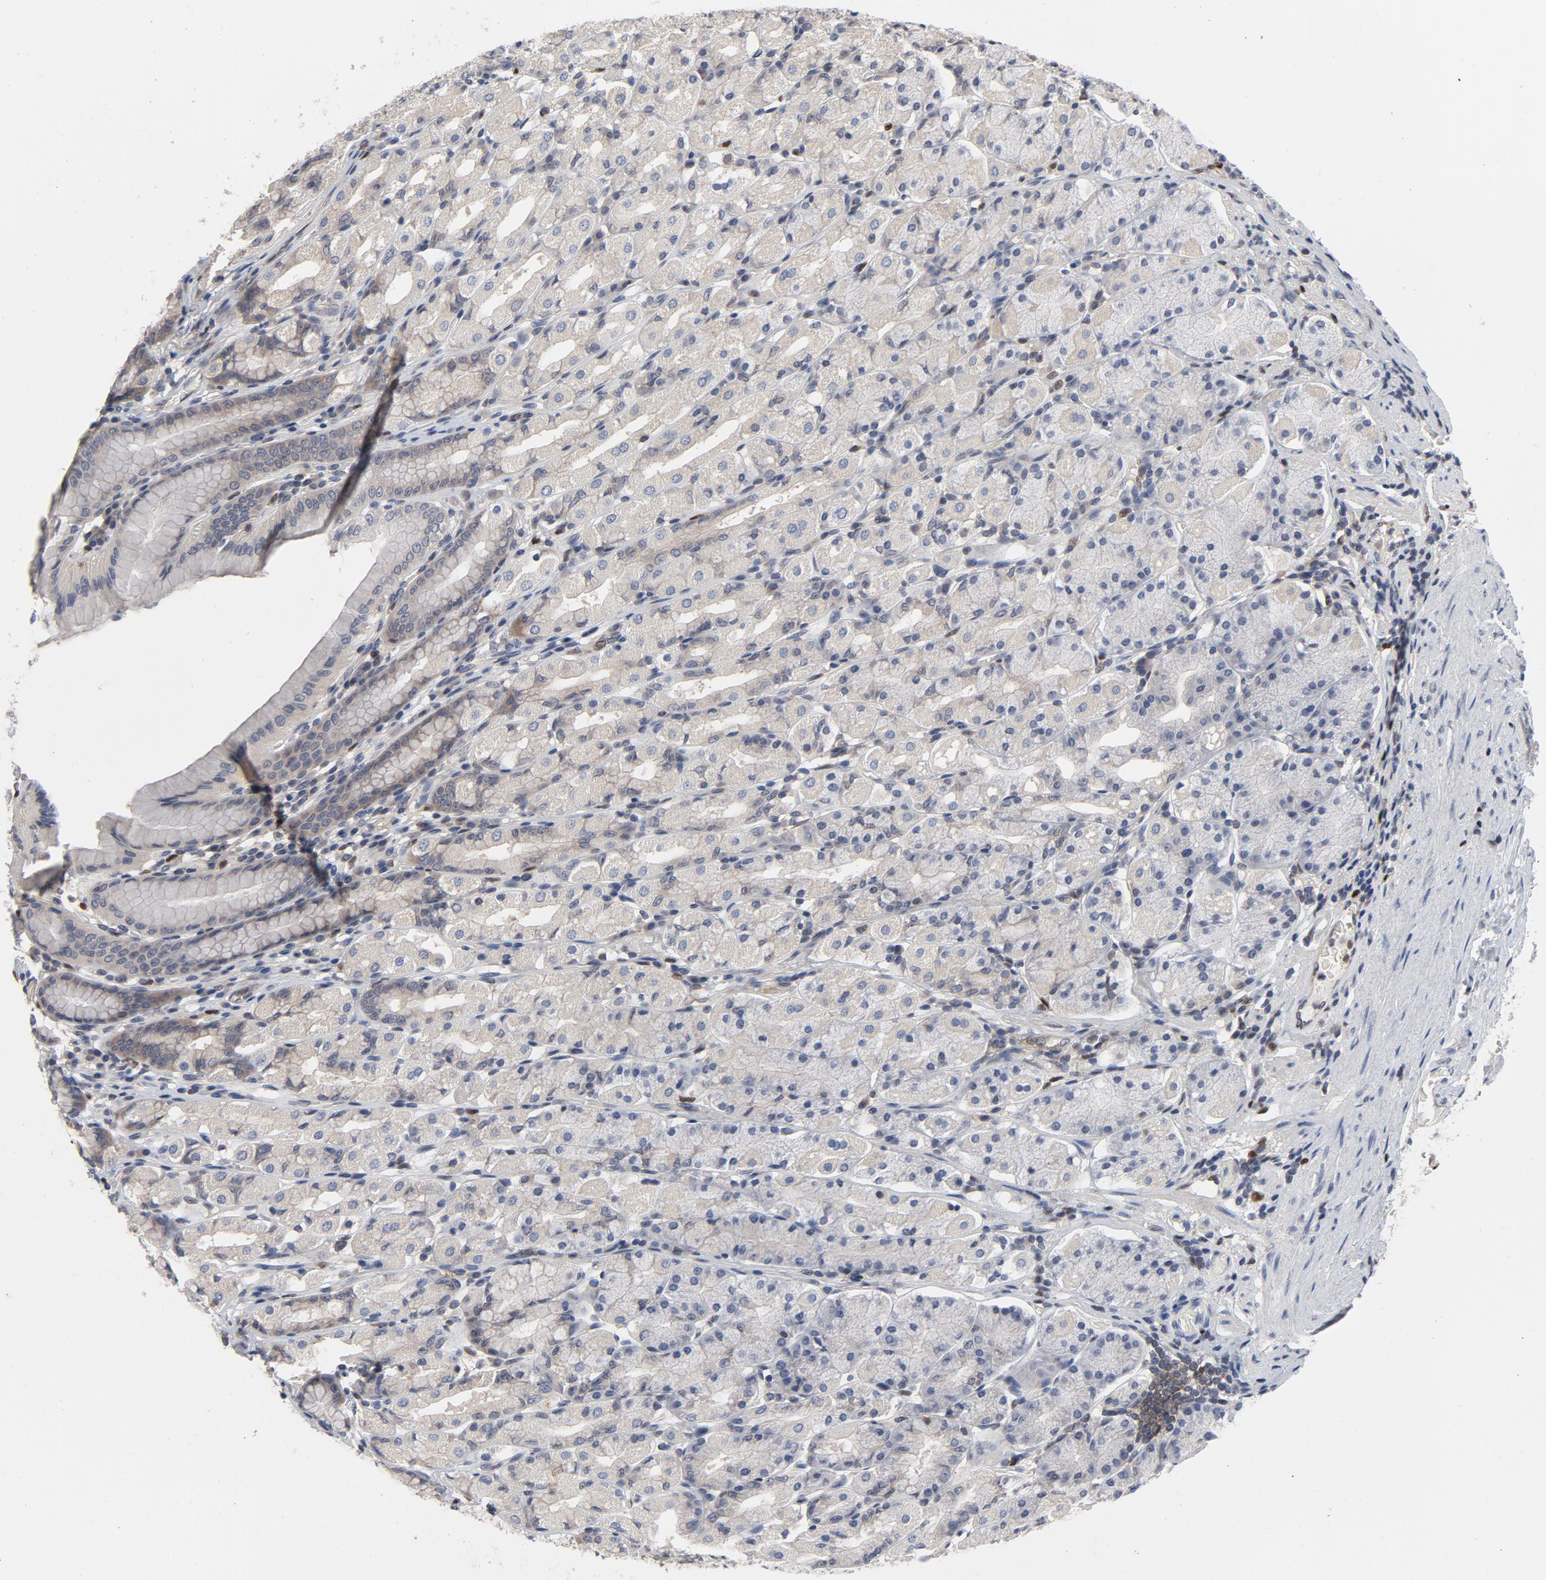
{"staining": {"intensity": "negative", "quantity": "none", "location": "none"}, "tissue": "stomach", "cell_type": "Glandular cells", "image_type": "normal", "snomed": [{"axis": "morphology", "description": "Normal tissue, NOS"}, {"axis": "topography", "description": "Stomach, upper"}], "caption": "IHC histopathology image of normal stomach stained for a protein (brown), which reveals no staining in glandular cells.", "gene": "NFKB1", "patient": {"sex": "male", "age": 68}}